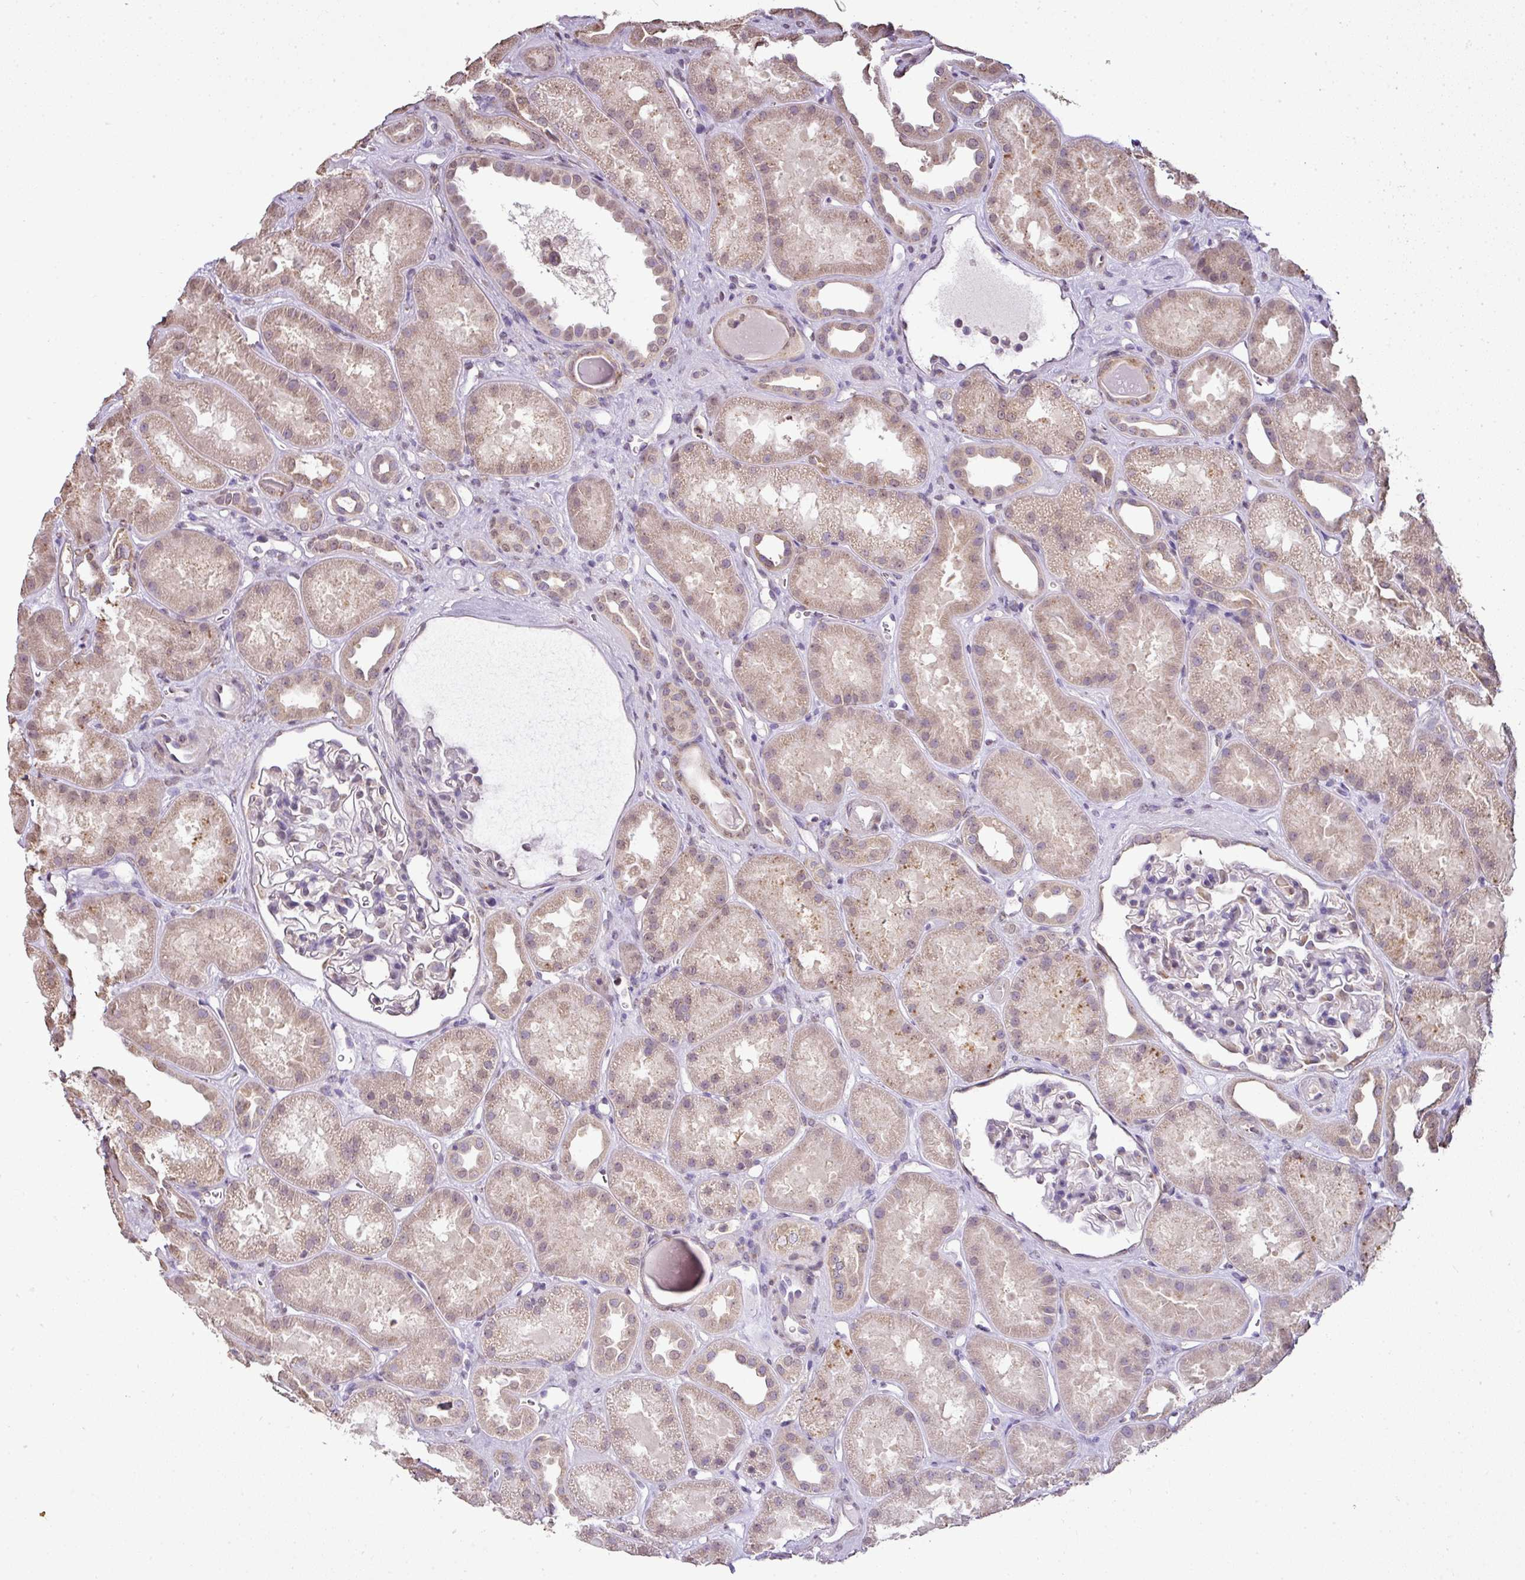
{"staining": {"intensity": "negative", "quantity": "none", "location": "none"}, "tissue": "kidney", "cell_type": "Cells in glomeruli", "image_type": "normal", "snomed": [{"axis": "morphology", "description": "Normal tissue, NOS"}, {"axis": "topography", "description": "Kidney"}], "caption": "This micrograph is of normal kidney stained with immunohistochemistry to label a protein in brown with the nuclei are counter-stained blue. There is no positivity in cells in glomeruli. Brightfield microscopy of immunohistochemistry stained with DAB (brown) and hematoxylin (blue), captured at high magnification.", "gene": "JPH2", "patient": {"sex": "male", "age": 61}}